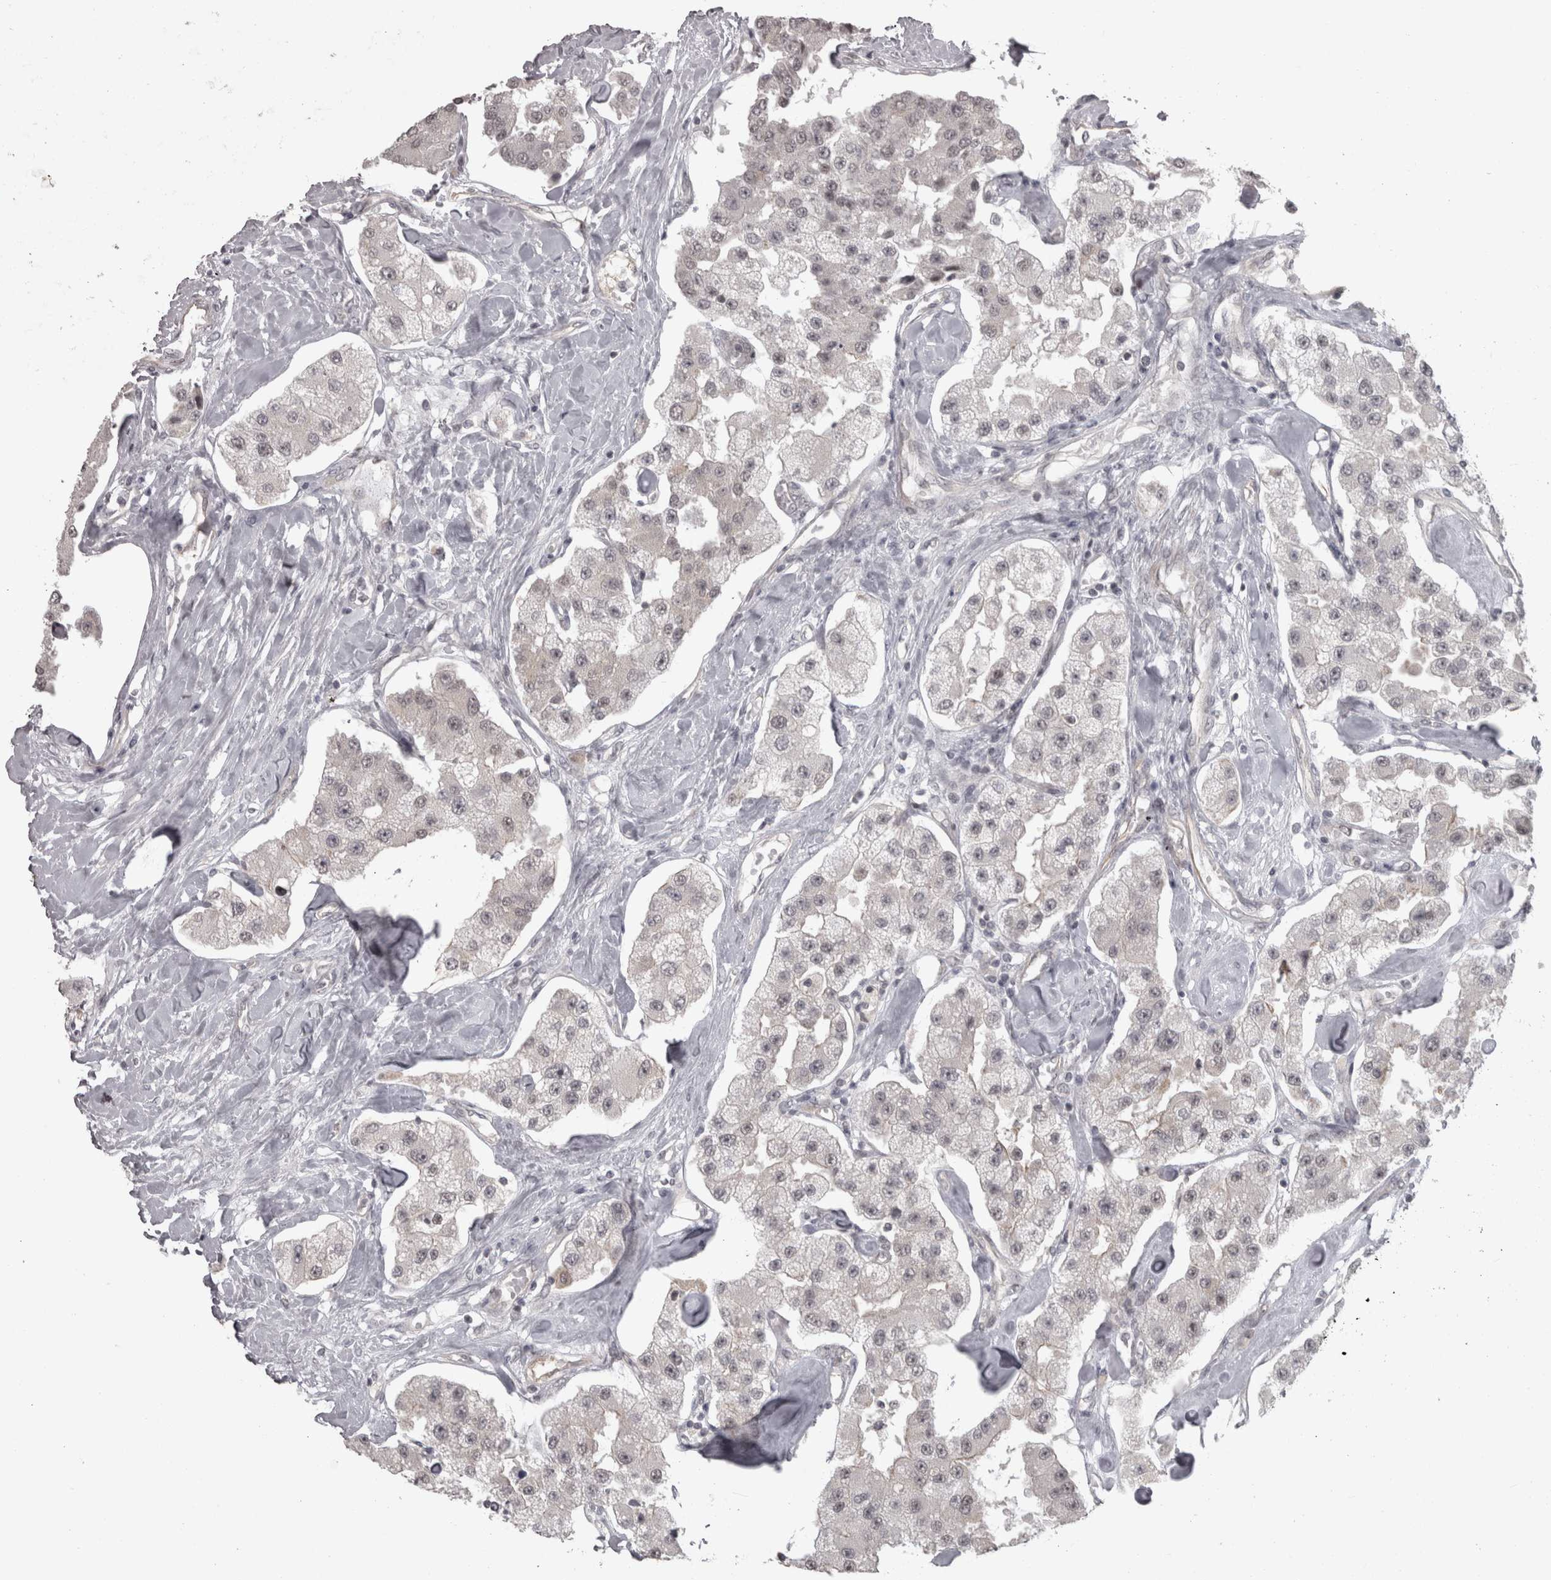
{"staining": {"intensity": "negative", "quantity": "none", "location": "none"}, "tissue": "carcinoid", "cell_type": "Tumor cells", "image_type": "cancer", "snomed": [{"axis": "morphology", "description": "Carcinoid, malignant, NOS"}, {"axis": "topography", "description": "Pancreas"}], "caption": "Tumor cells are negative for brown protein staining in carcinoid.", "gene": "PPP1R12B", "patient": {"sex": "male", "age": 41}}